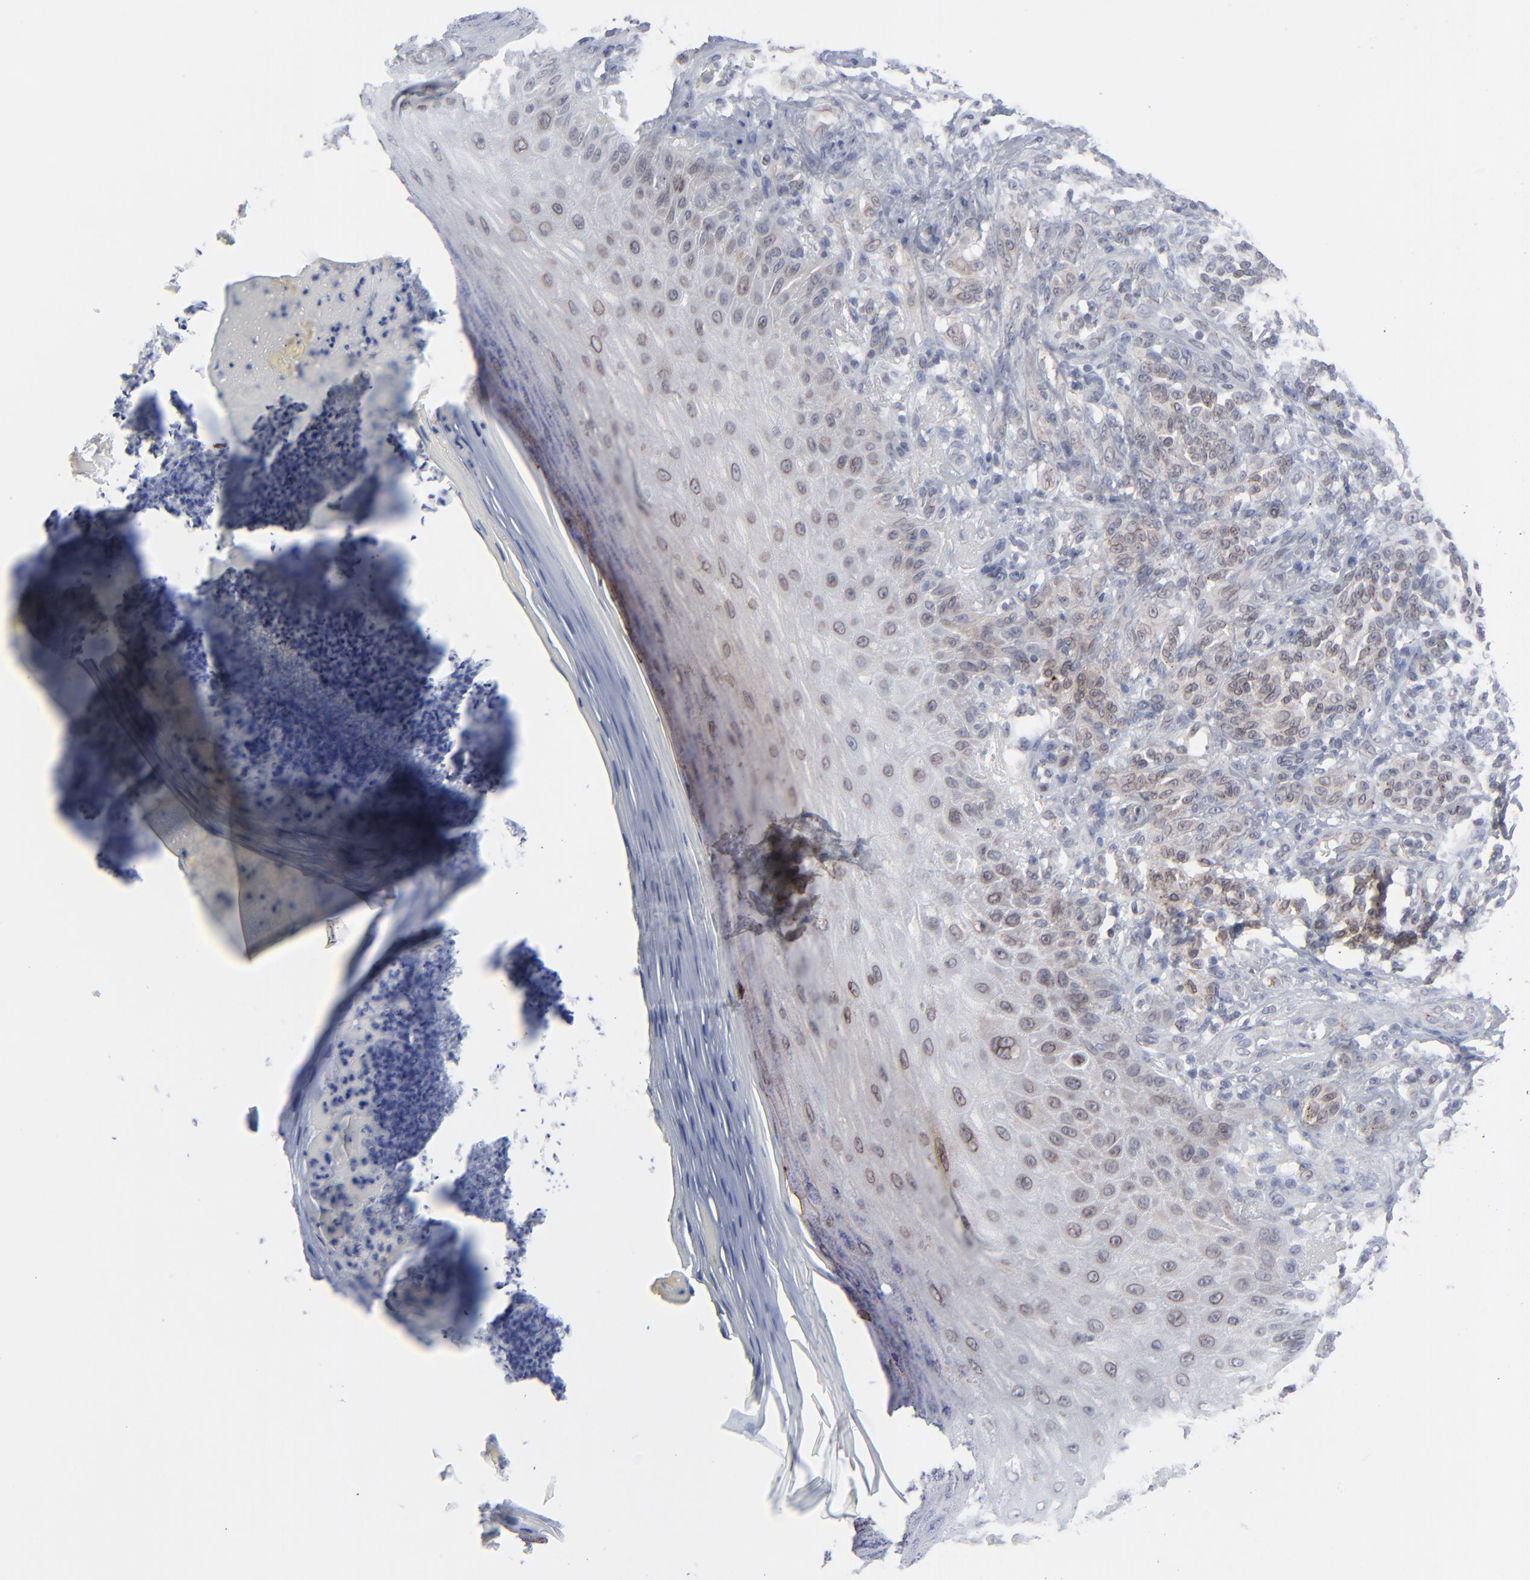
{"staining": {"intensity": "weak", "quantity": "<25%", "location": "cytoplasmic/membranous"}, "tissue": "melanoma", "cell_type": "Tumor cells", "image_type": "cancer", "snomed": [{"axis": "morphology", "description": "Malignant melanoma, NOS"}, {"axis": "topography", "description": "Skin"}], "caption": "IHC of human malignant melanoma displays no positivity in tumor cells.", "gene": "NUP88", "patient": {"sex": "male", "age": 57}}